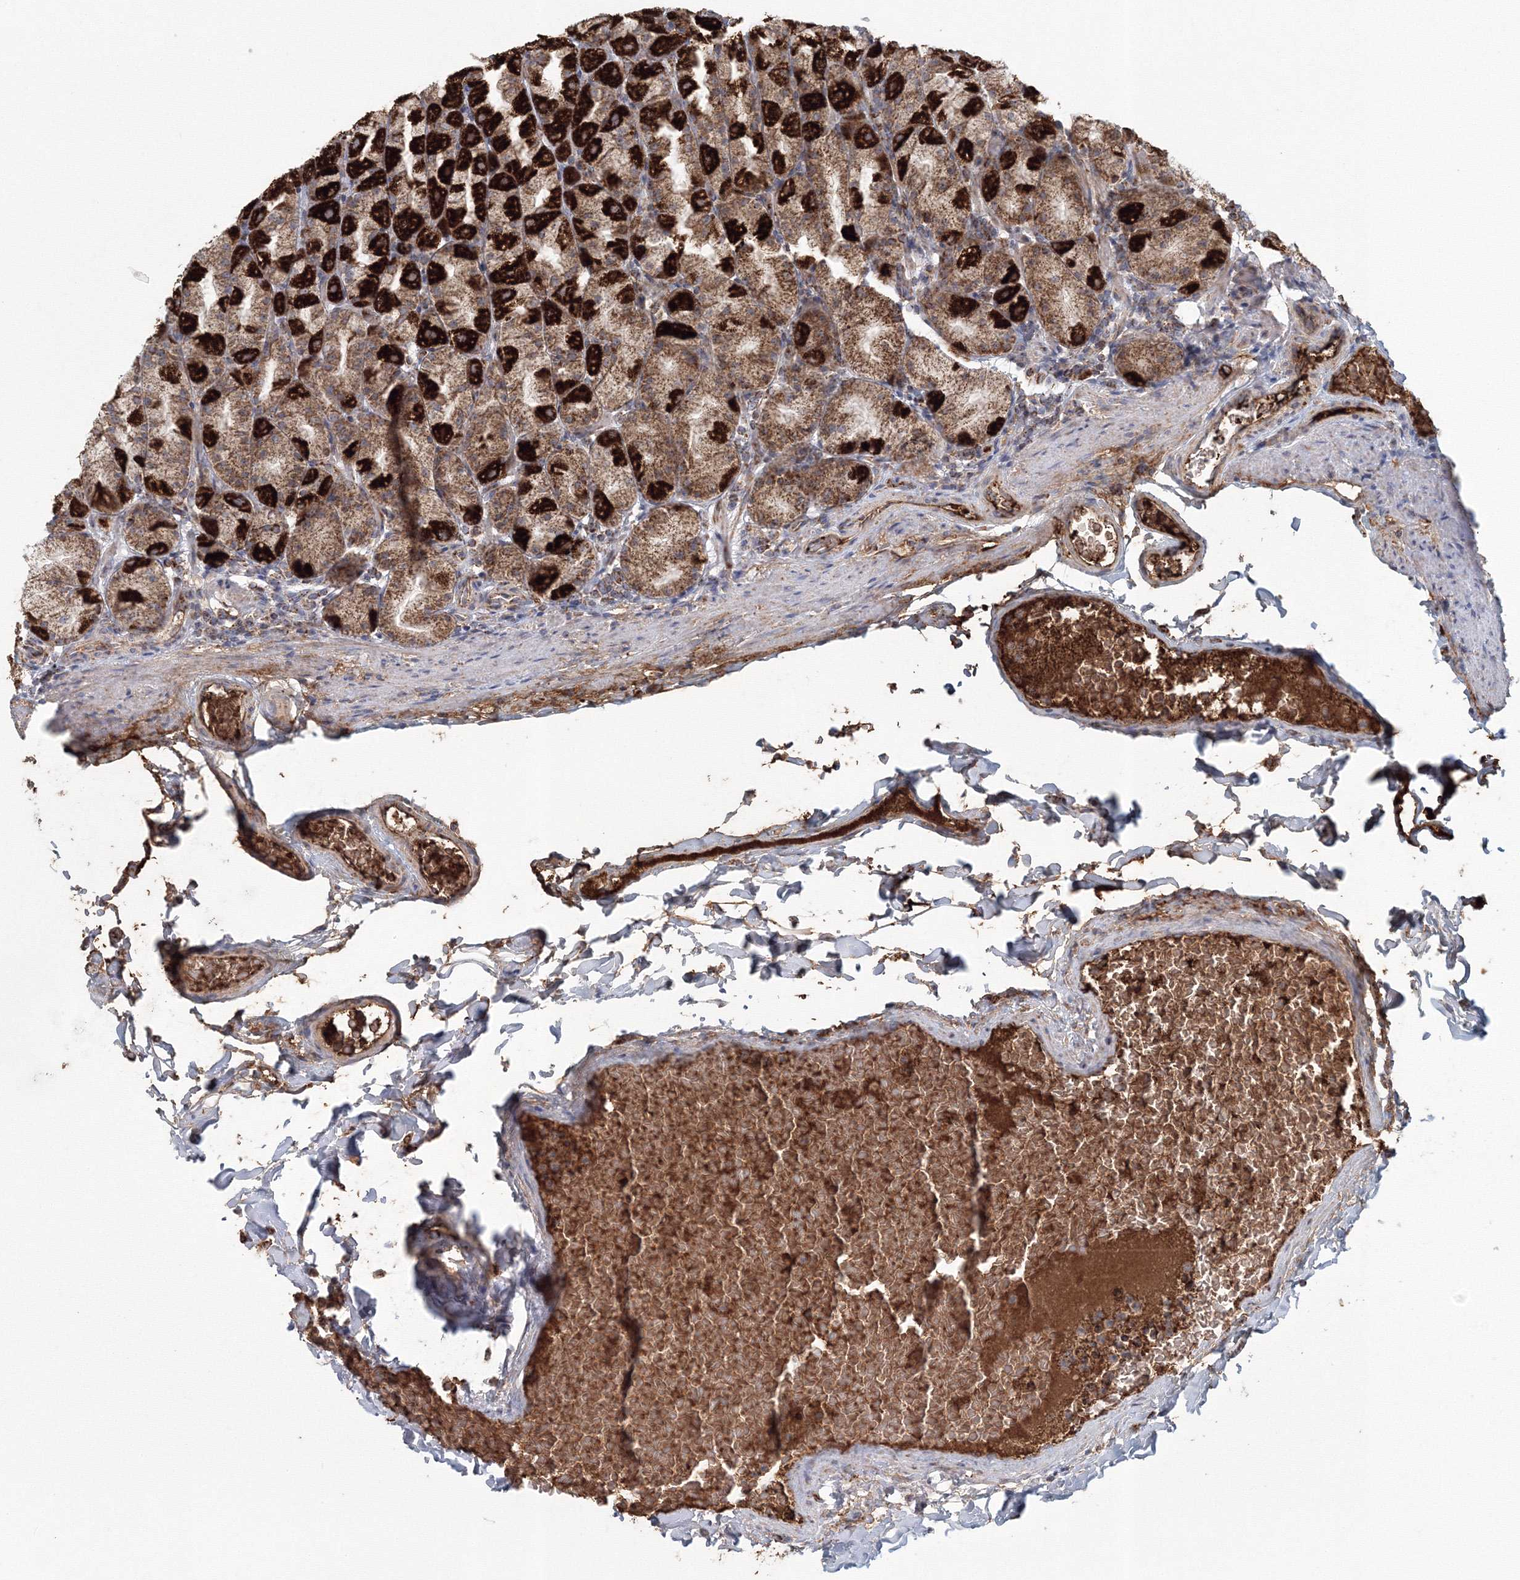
{"staining": {"intensity": "strong", "quantity": ">75%", "location": "cytoplasmic/membranous"}, "tissue": "stomach", "cell_type": "Glandular cells", "image_type": "normal", "snomed": [{"axis": "morphology", "description": "Normal tissue, NOS"}, {"axis": "topography", "description": "Stomach, upper"}], "caption": "High-magnification brightfield microscopy of normal stomach stained with DAB (brown) and counterstained with hematoxylin (blue). glandular cells exhibit strong cytoplasmic/membranous expression is identified in about>75% of cells.", "gene": "GRPEL1", "patient": {"sex": "male", "age": 68}}